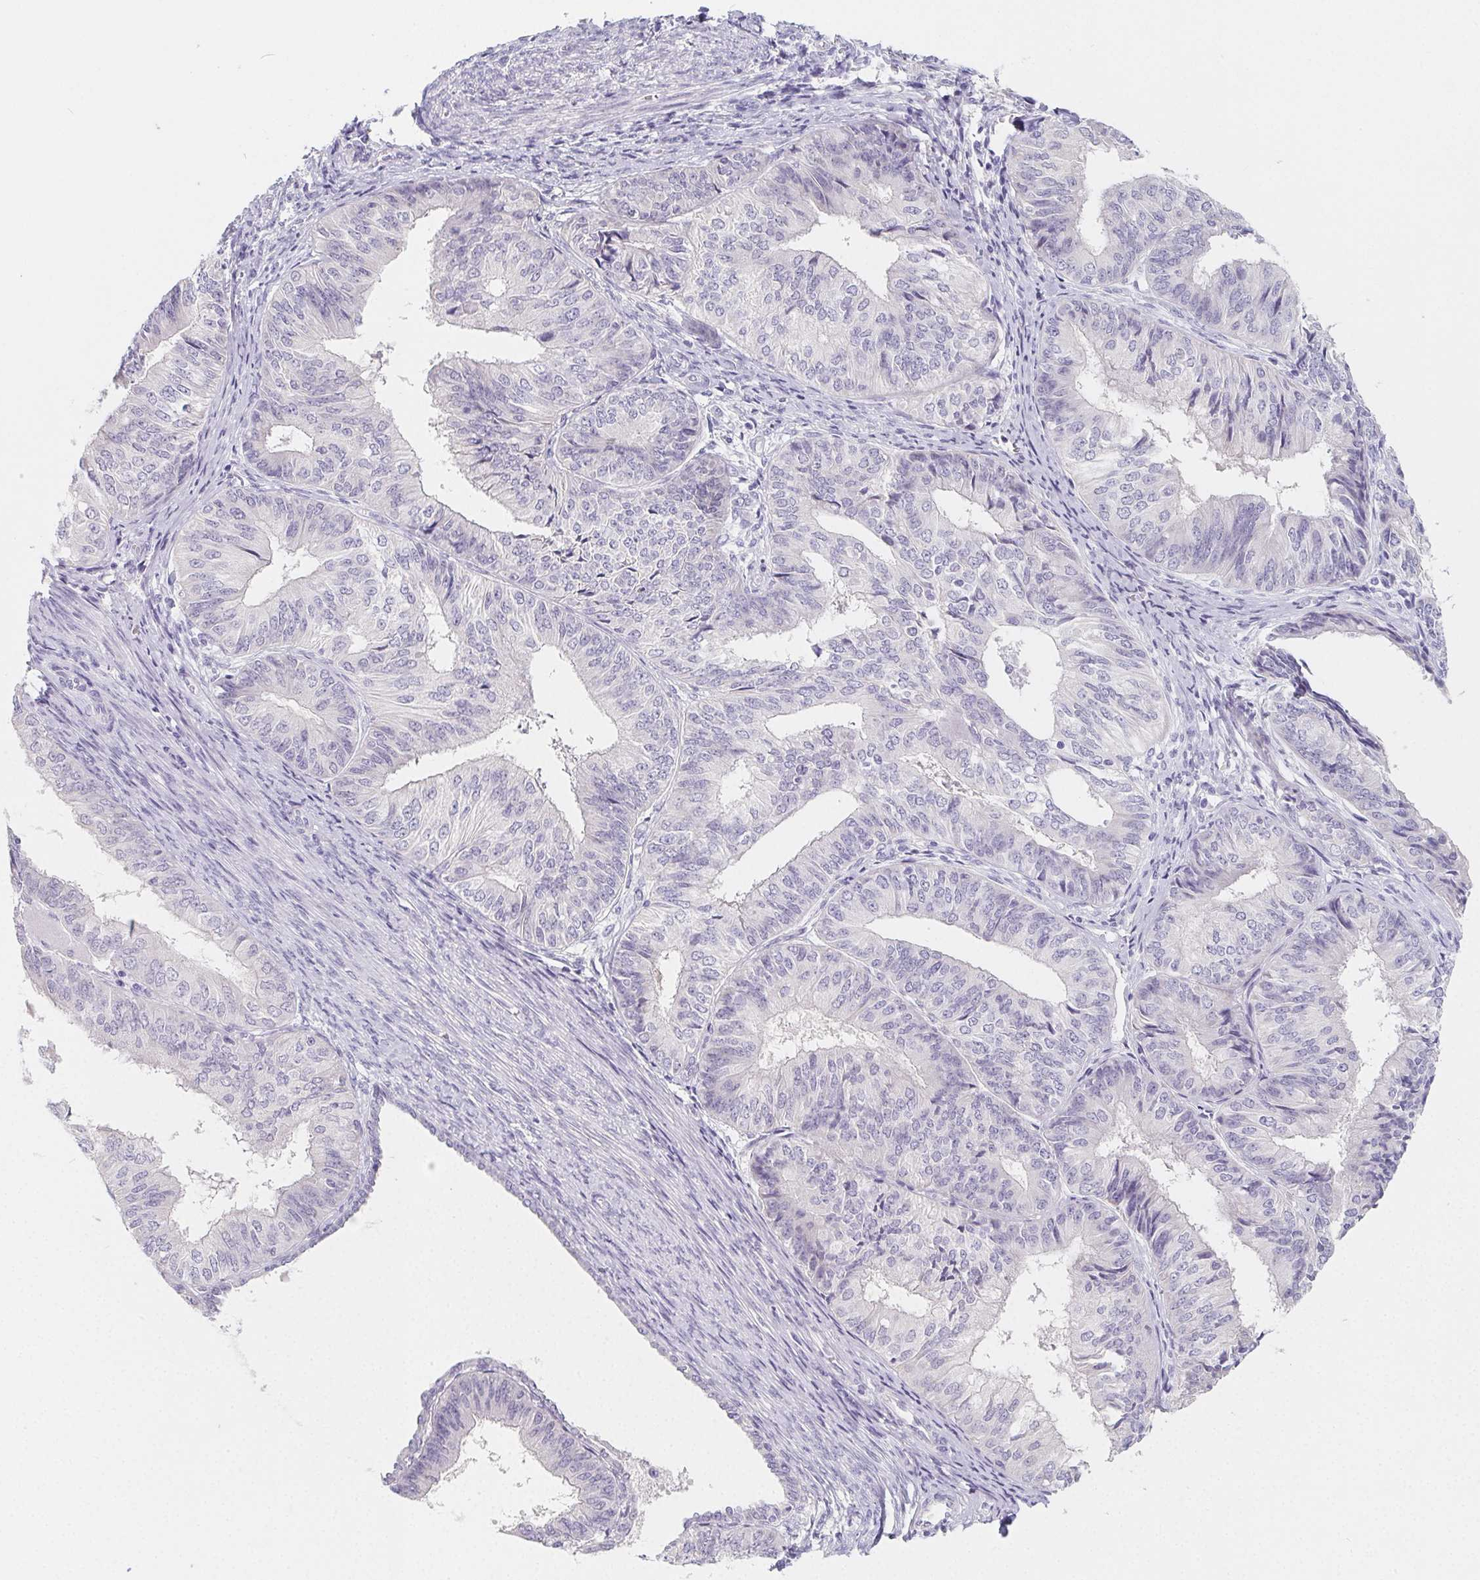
{"staining": {"intensity": "negative", "quantity": "none", "location": "none"}, "tissue": "endometrial cancer", "cell_type": "Tumor cells", "image_type": "cancer", "snomed": [{"axis": "morphology", "description": "Adenocarcinoma, NOS"}, {"axis": "topography", "description": "Endometrium"}], "caption": "Tumor cells show no significant staining in endometrial cancer (adenocarcinoma).", "gene": "GLIPR1L1", "patient": {"sex": "female", "age": 58}}